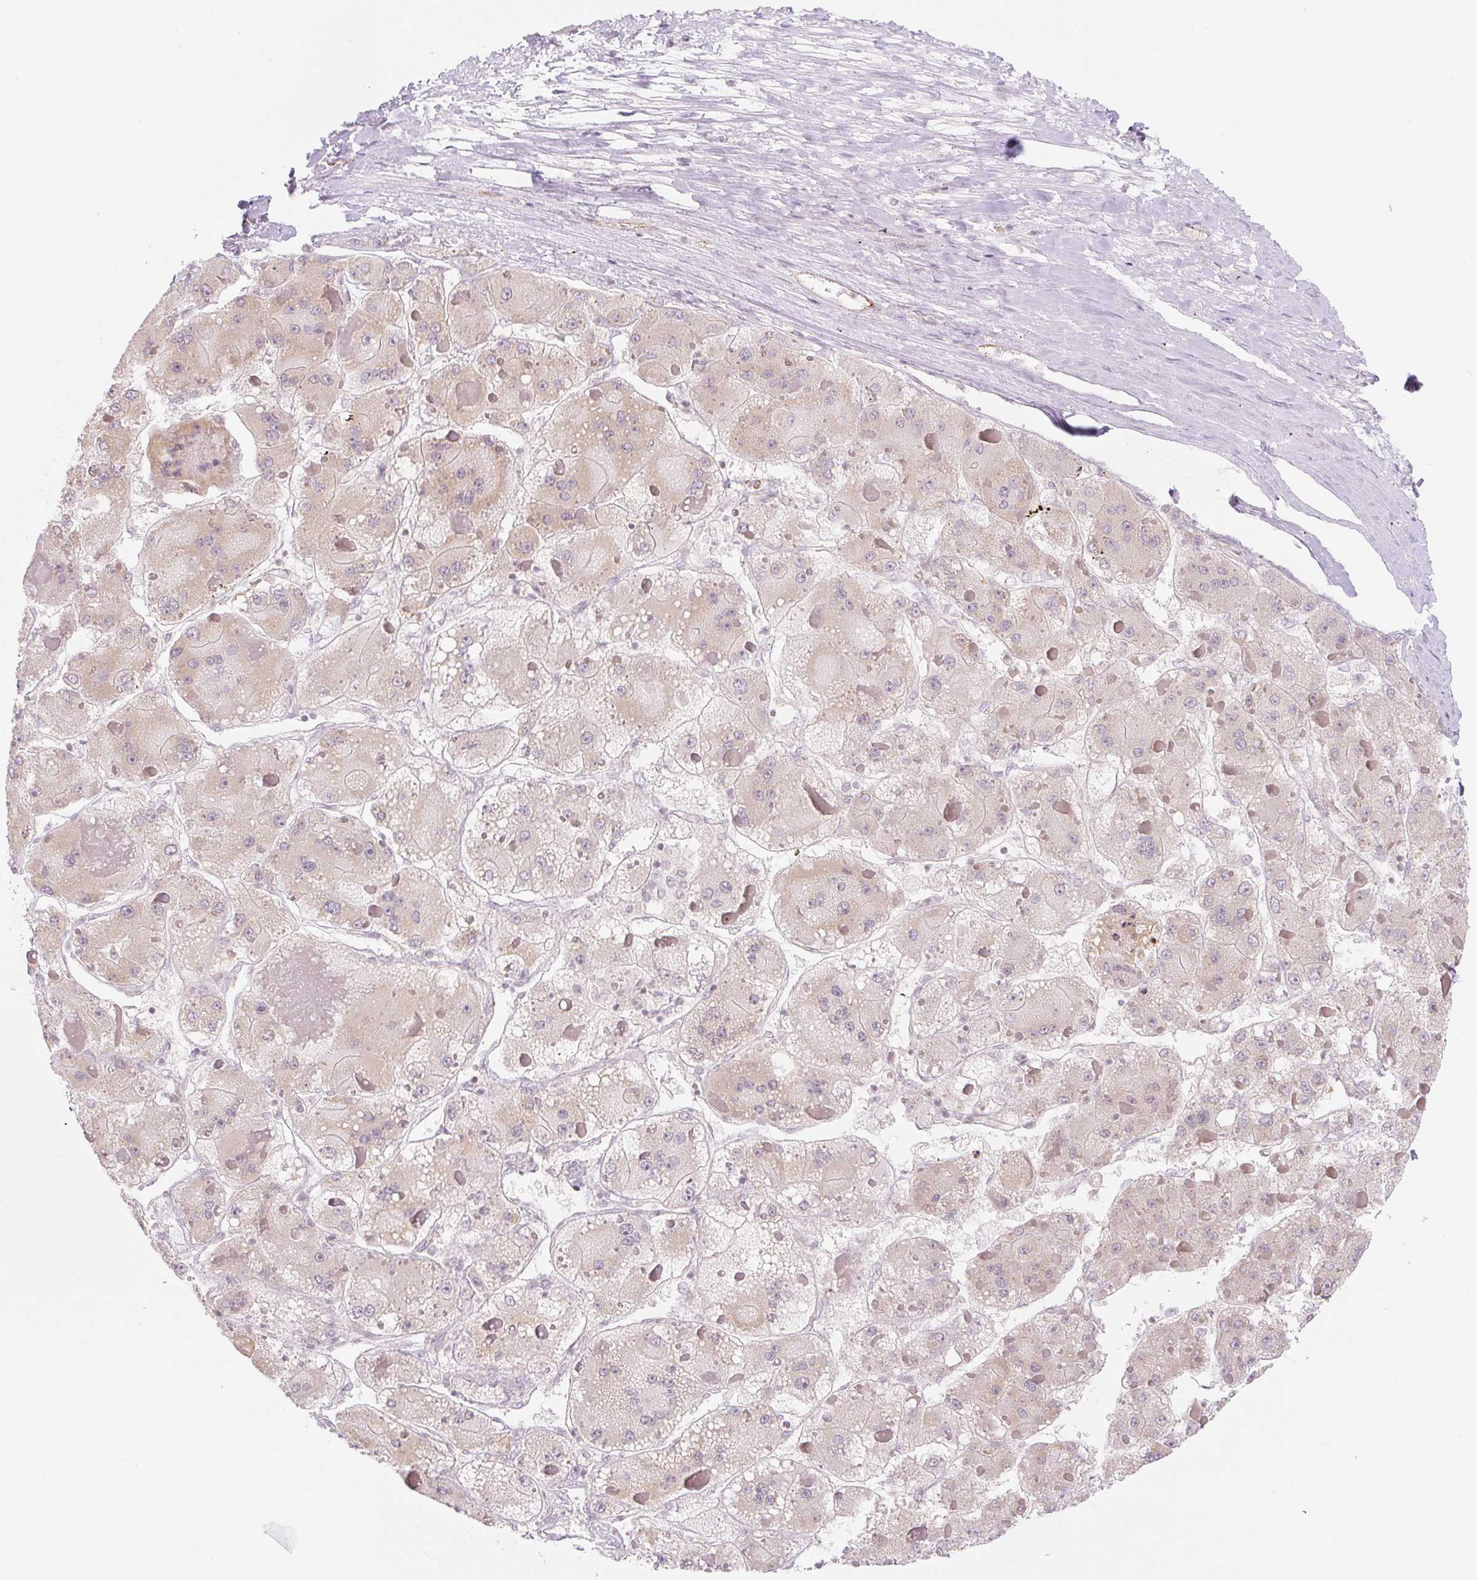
{"staining": {"intensity": "weak", "quantity": ">75%", "location": "cytoplasmic/membranous"}, "tissue": "liver cancer", "cell_type": "Tumor cells", "image_type": "cancer", "snomed": [{"axis": "morphology", "description": "Carcinoma, Hepatocellular, NOS"}, {"axis": "topography", "description": "Liver"}], "caption": "A brown stain labels weak cytoplasmic/membranous positivity of a protein in human hepatocellular carcinoma (liver) tumor cells.", "gene": "CASKIN1", "patient": {"sex": "female", "age": 73}}